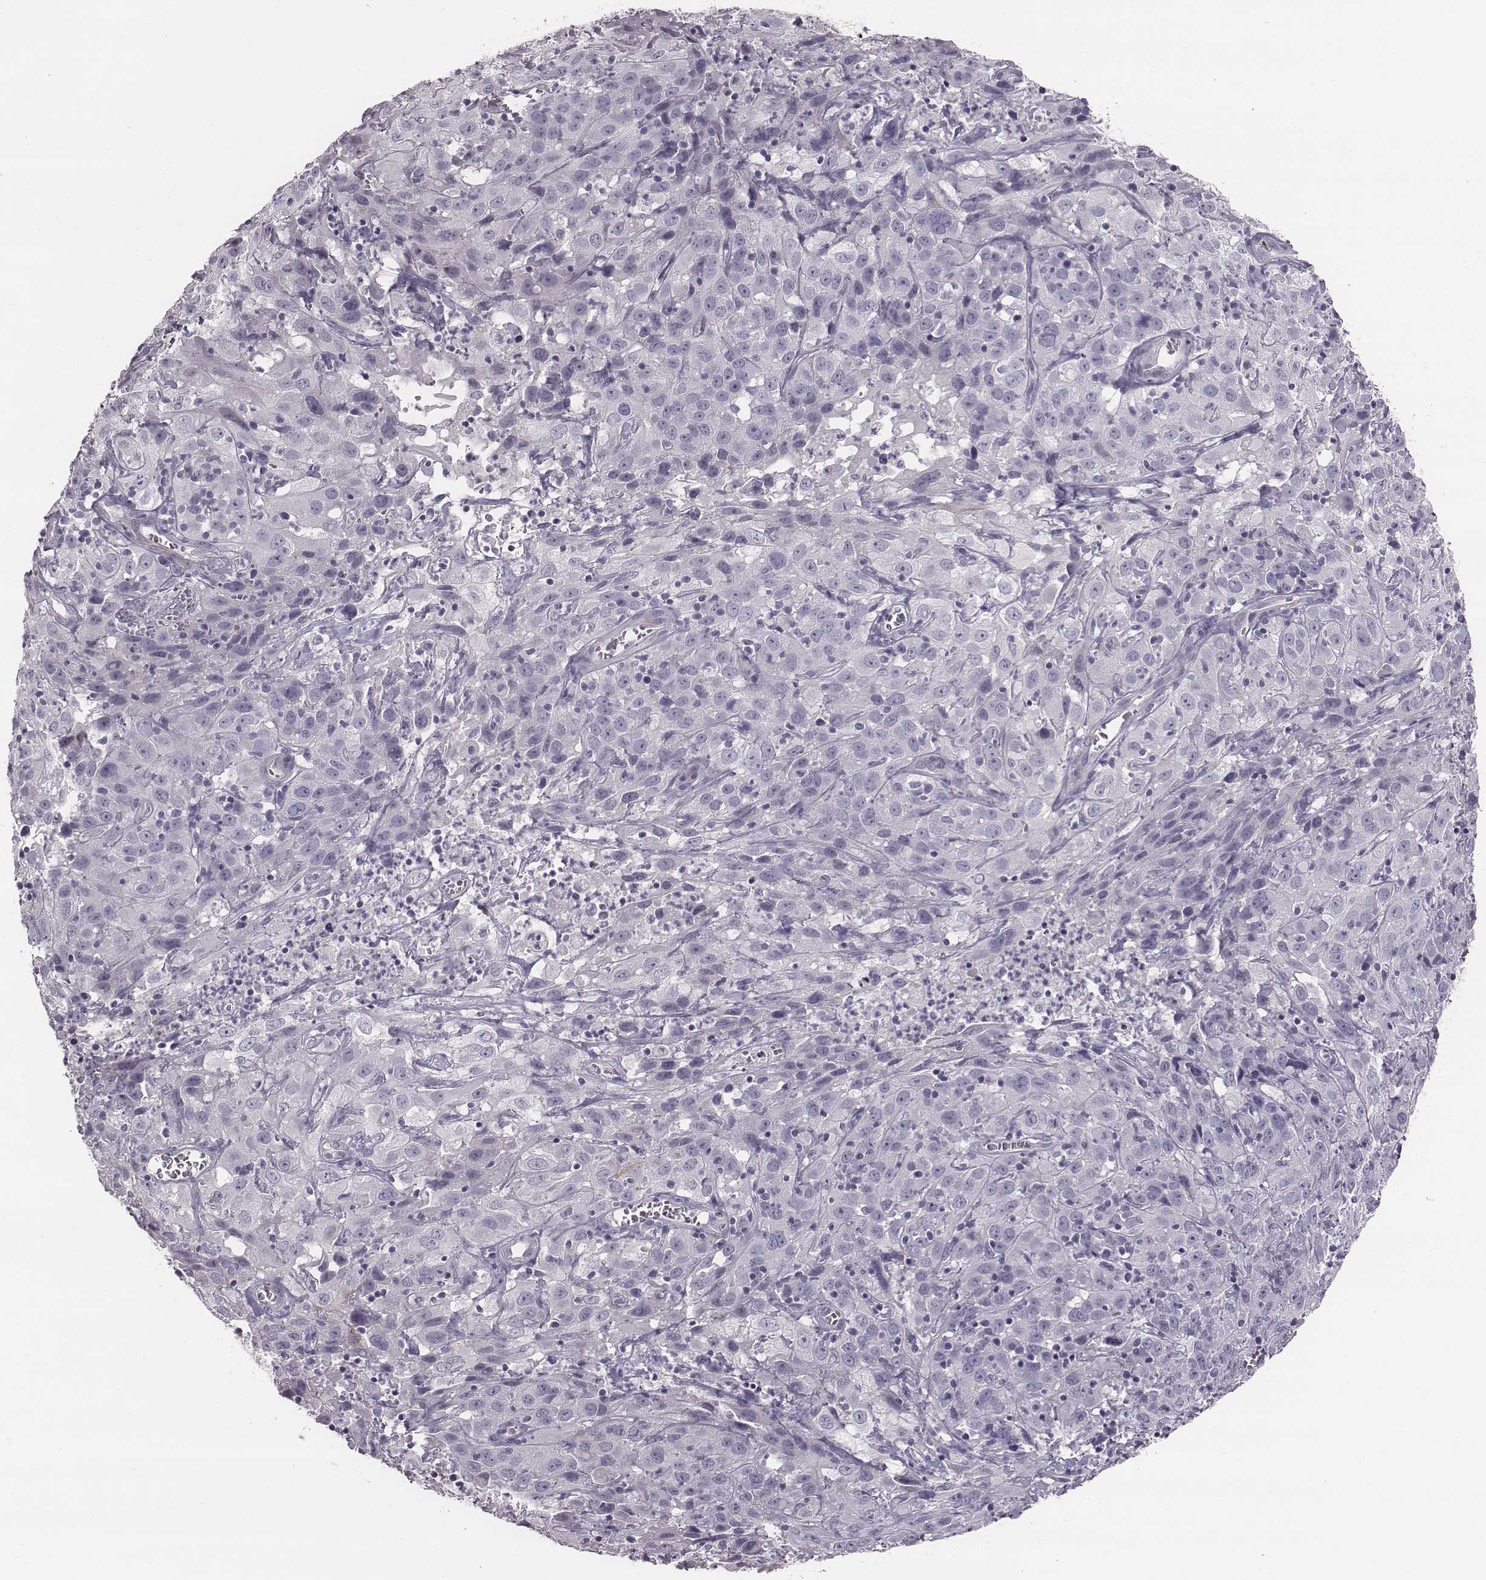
{"staining": {"intensity": "negative", "quantity": "none", "location": "none"}, "tissue": "cervical cancer", "cell_type": "Tumor cells", "image_type": "cancer", "snomed": [{"axis": "morphology", "description": "Squamous cell carcinoma, NOS"}, {"axis": "topography", "description": "Cervix"}], "caption": "A high-resolution photomicrograph shows IHC staining of squamous cell carcinoma (cervical), which exhibits no significant expression in tumor cells. Nuclei are stained in blue.", "gene": "PDE8B", "patient": {"sex": "female", "age": 32}}